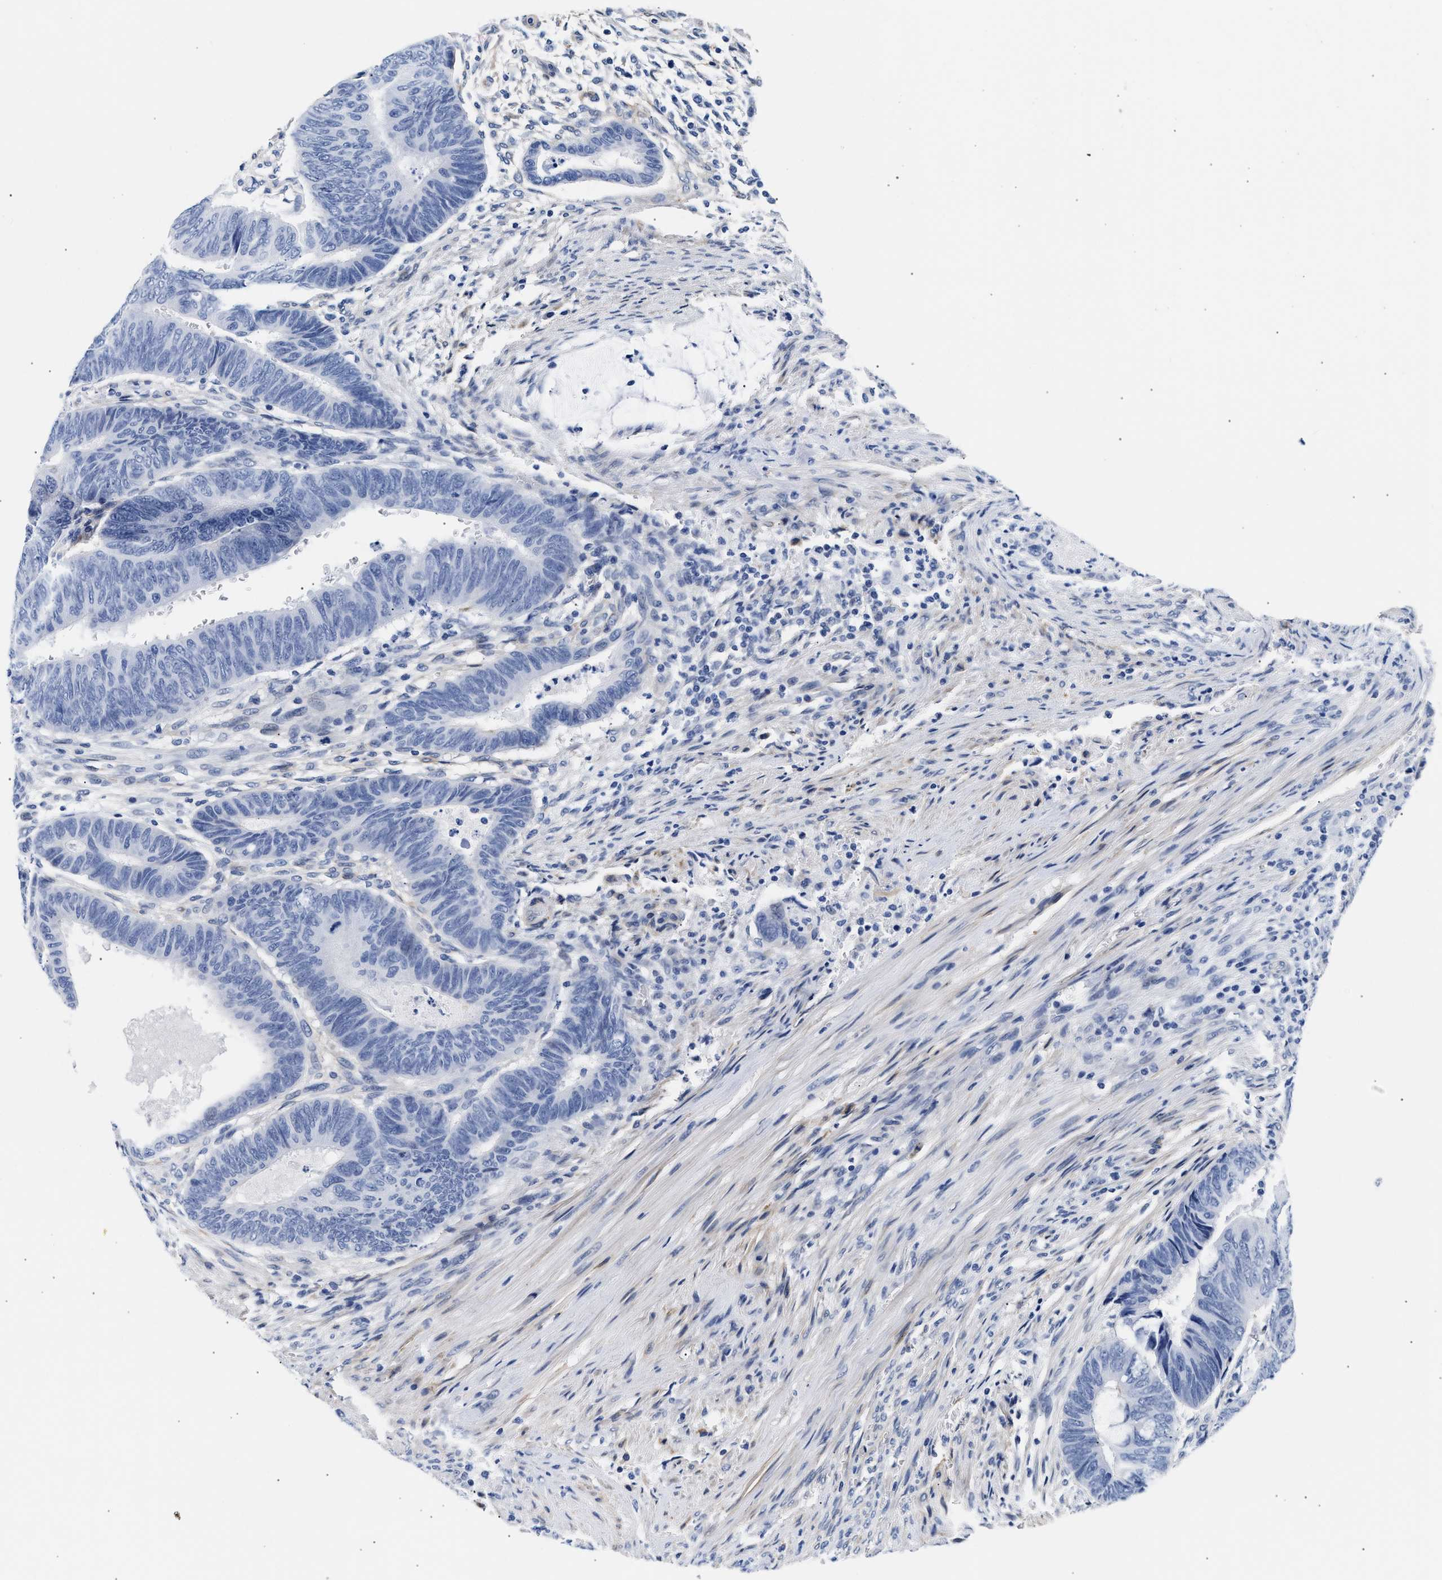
{"staining": {"intensity": "negative", "quantity": "none", "location": "none"}, "tissue": "colorectal cancer", "cell_type": "Tumor cells", "image_type": "cancer", "snomed": [{"axis": "morphology", "description": "Normal tissue, NOS"}, {"axis": "morphology", "description": "Adenocarcinoma, NOS"}, {"axis": "topography", "description": "Rectum"}, {"axis": "topography", "description": "Peripheral nerve tissue"}], "caption": "Immunohistochemistry micrograph of colorectal adenocarcinoma stained for a protein (brown), which demonstrates no positivity in tumor cells.", "gene": "TRIM29", "patient": {"sex": "male", "age": 92}}